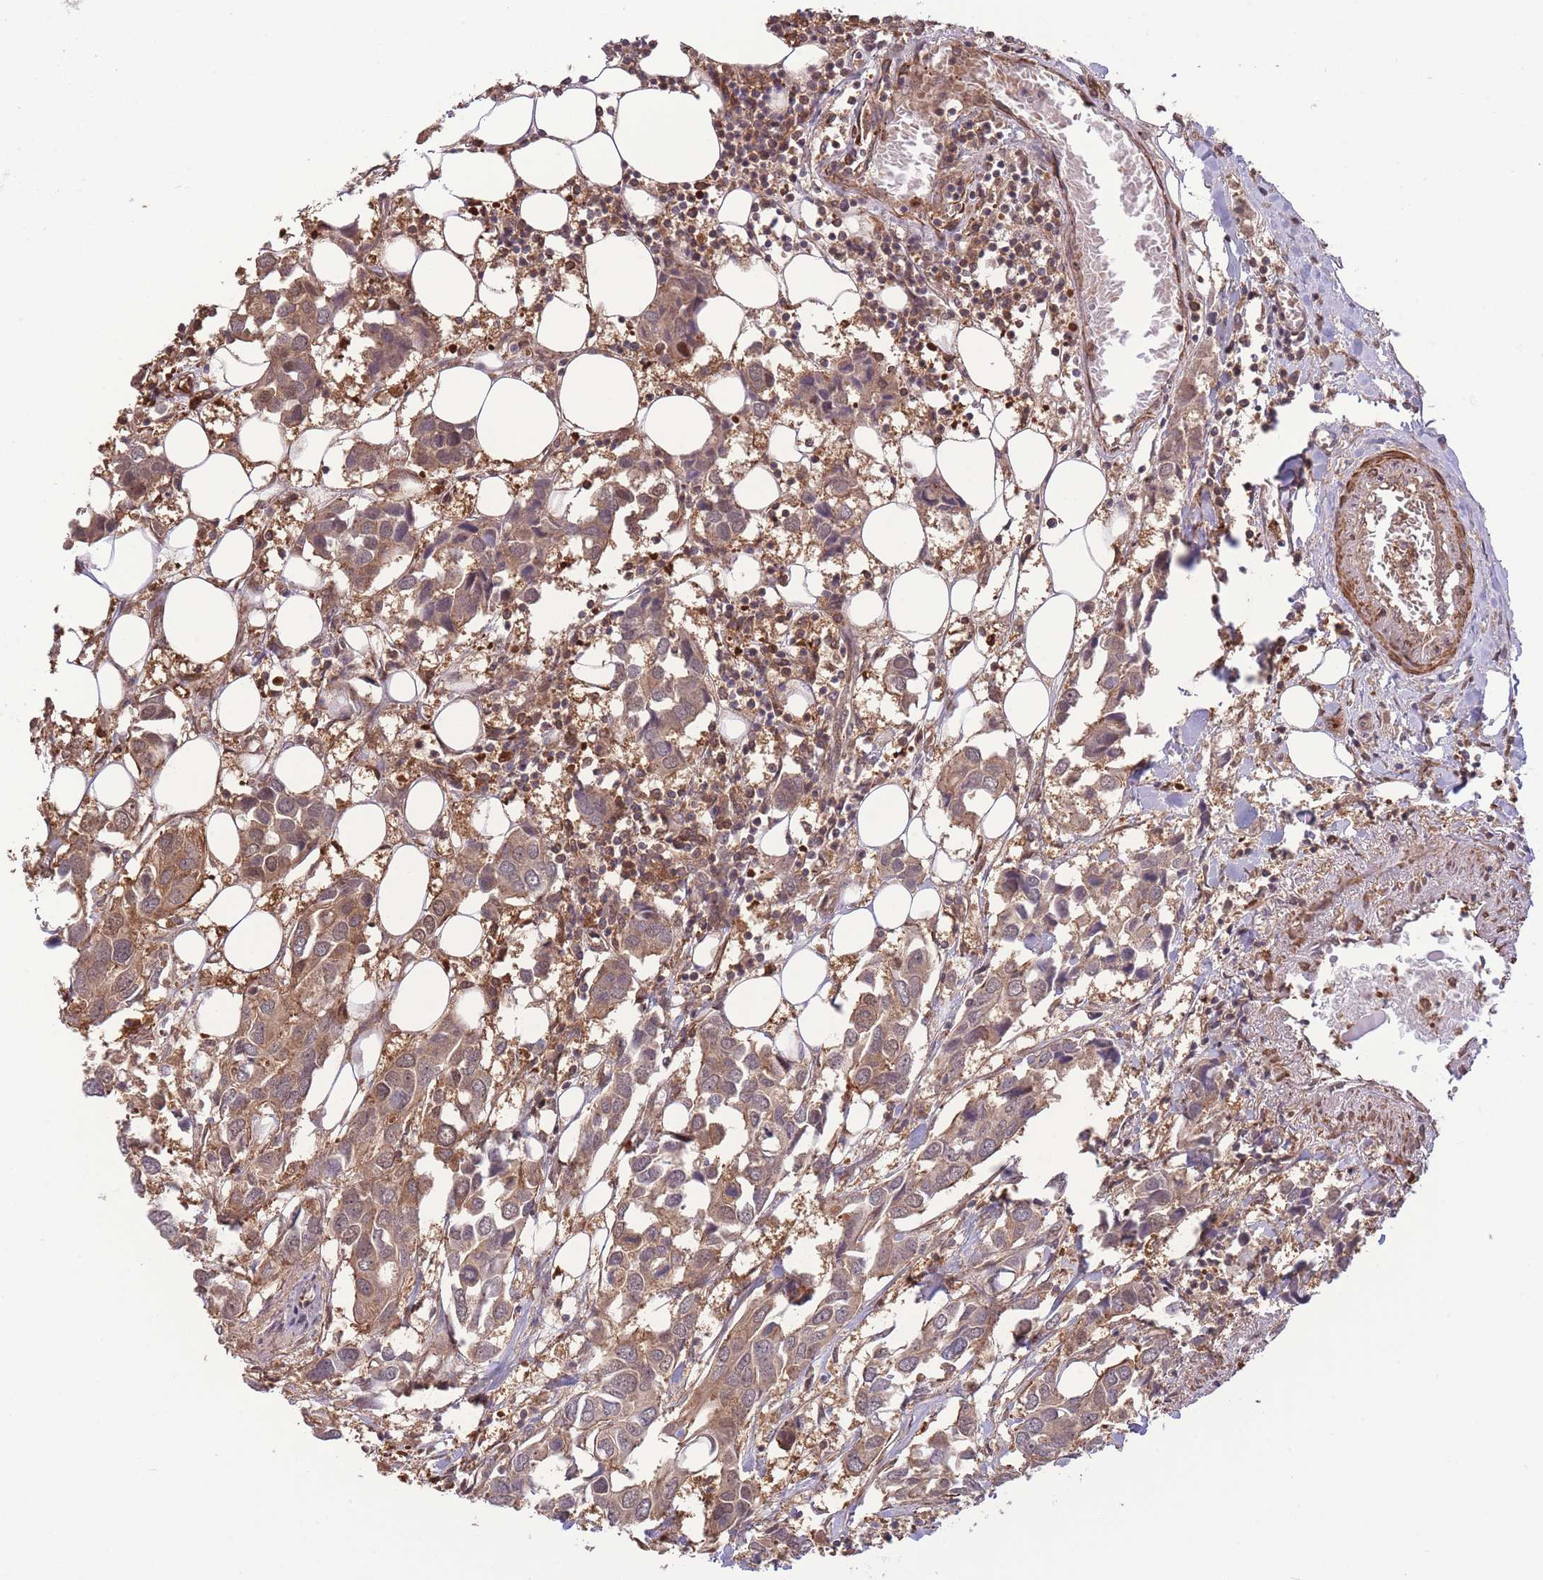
{"staining": {"intensity": "moderate", "quantity": ">75%", "location": "cytoplasmic/membranous"}, "tissue": "breast cancer", "cell_type": "Tumor cells", "image_type": "cancer", "snomed": [{"axis": "morphology", "description": "Duct carcinoma"}, {"axis": "topography", "description": "Breast"}], "caption": "An IHC histopathology image of neoplastic tissue is shown. Protein staining in brown labels moderate cytoplasmic/membranous positivity in breast cancer (infiltrating ductal carcinoma) within tumor cells. Nuclei are stained in blue.", "gene": "ZNF304", "patient": {"sex": "female", "age": 83}}